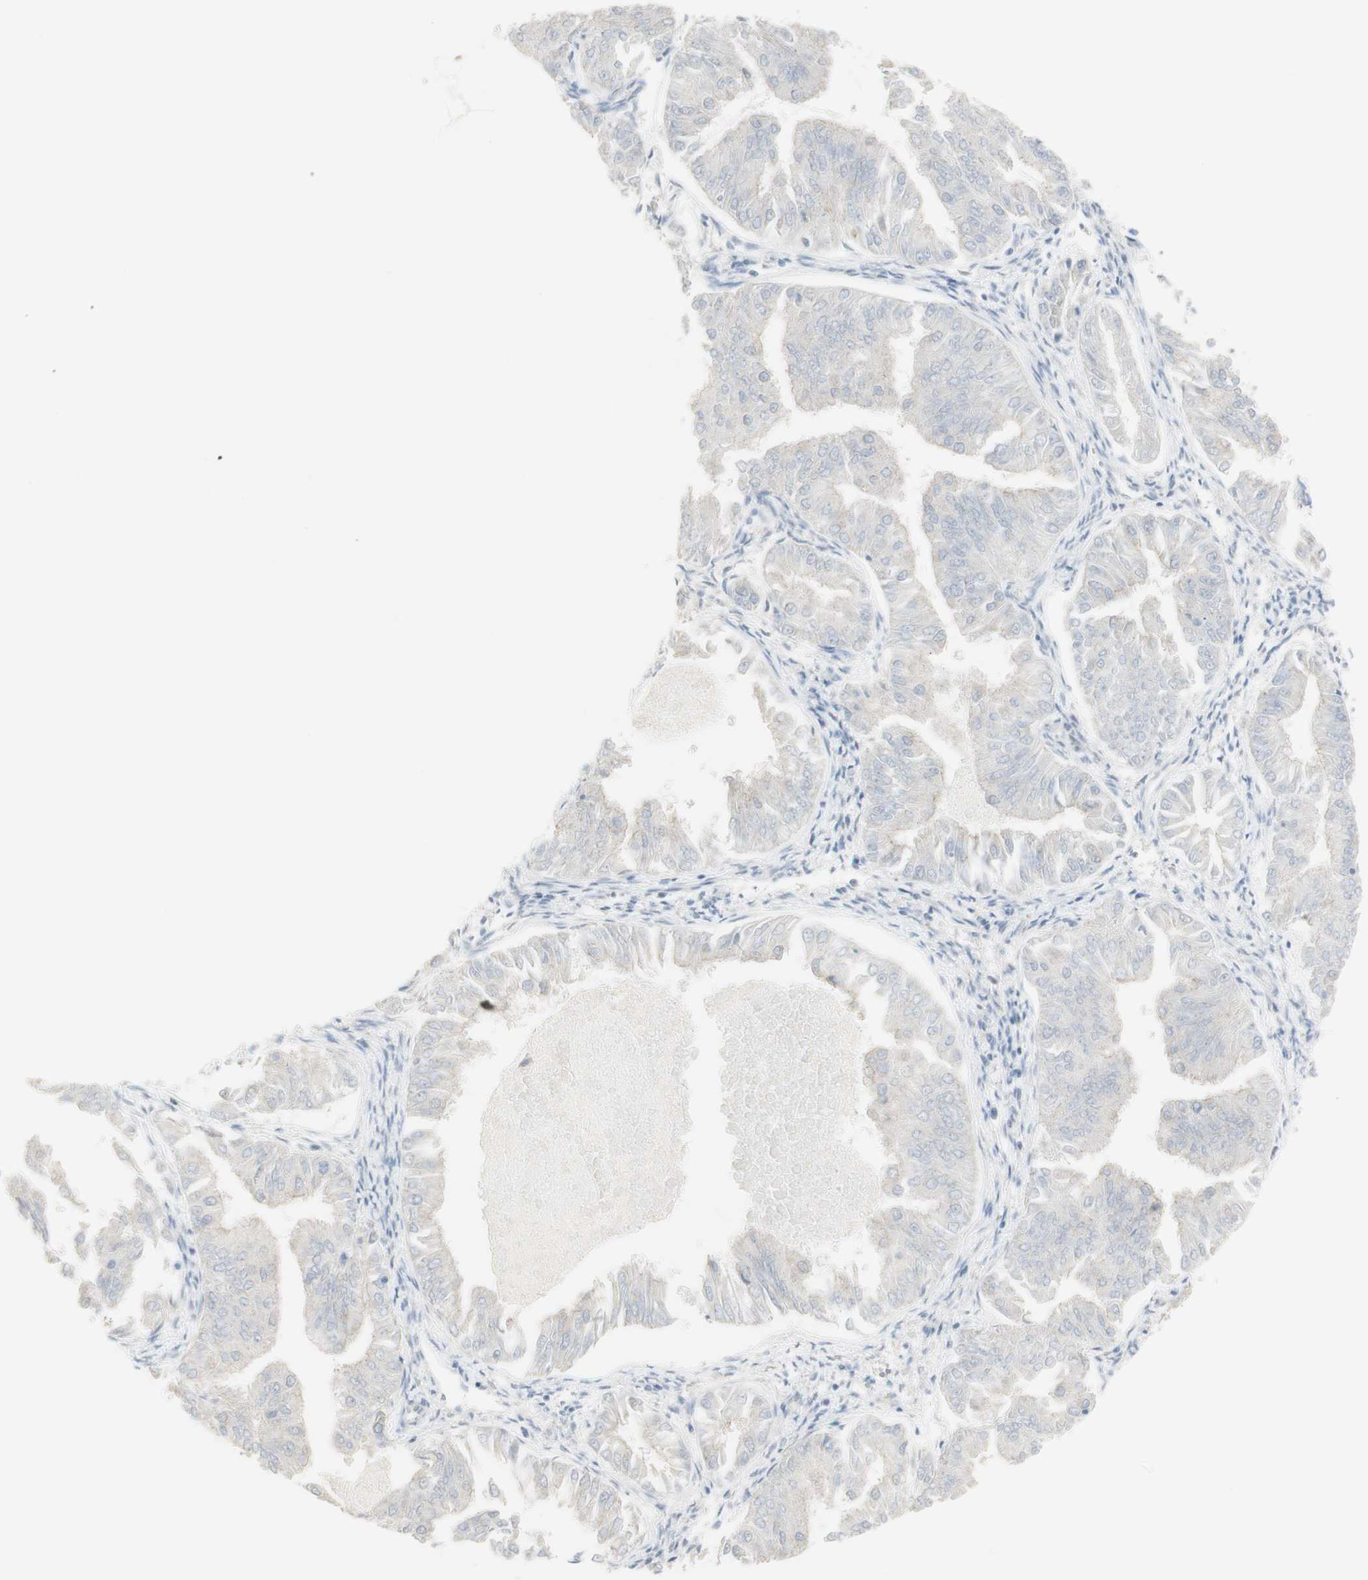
{"staining": {"intensity": "negative", "quantity": "none", "location": "none"}, "tissue": "endometrial cancer", "cell_type": "Tumor cells", "image_type": "cancer", "snomed": [{"axis": "morphology", "description": "Adenocarcinoma, NOS"}, {"axis": "topography", "description": "Endometrium"}], "caption": "High magnification brightfield microscopy of endometrial cancer (adenocarcinoma) stained with DAB (3,3'-diaminobenzidine) (brown) and counterstained with hematoxylin (blue): tumor cells show no significant positivity.", "gene": "ART3", "patient": {"sex": "female", "age": 53}}